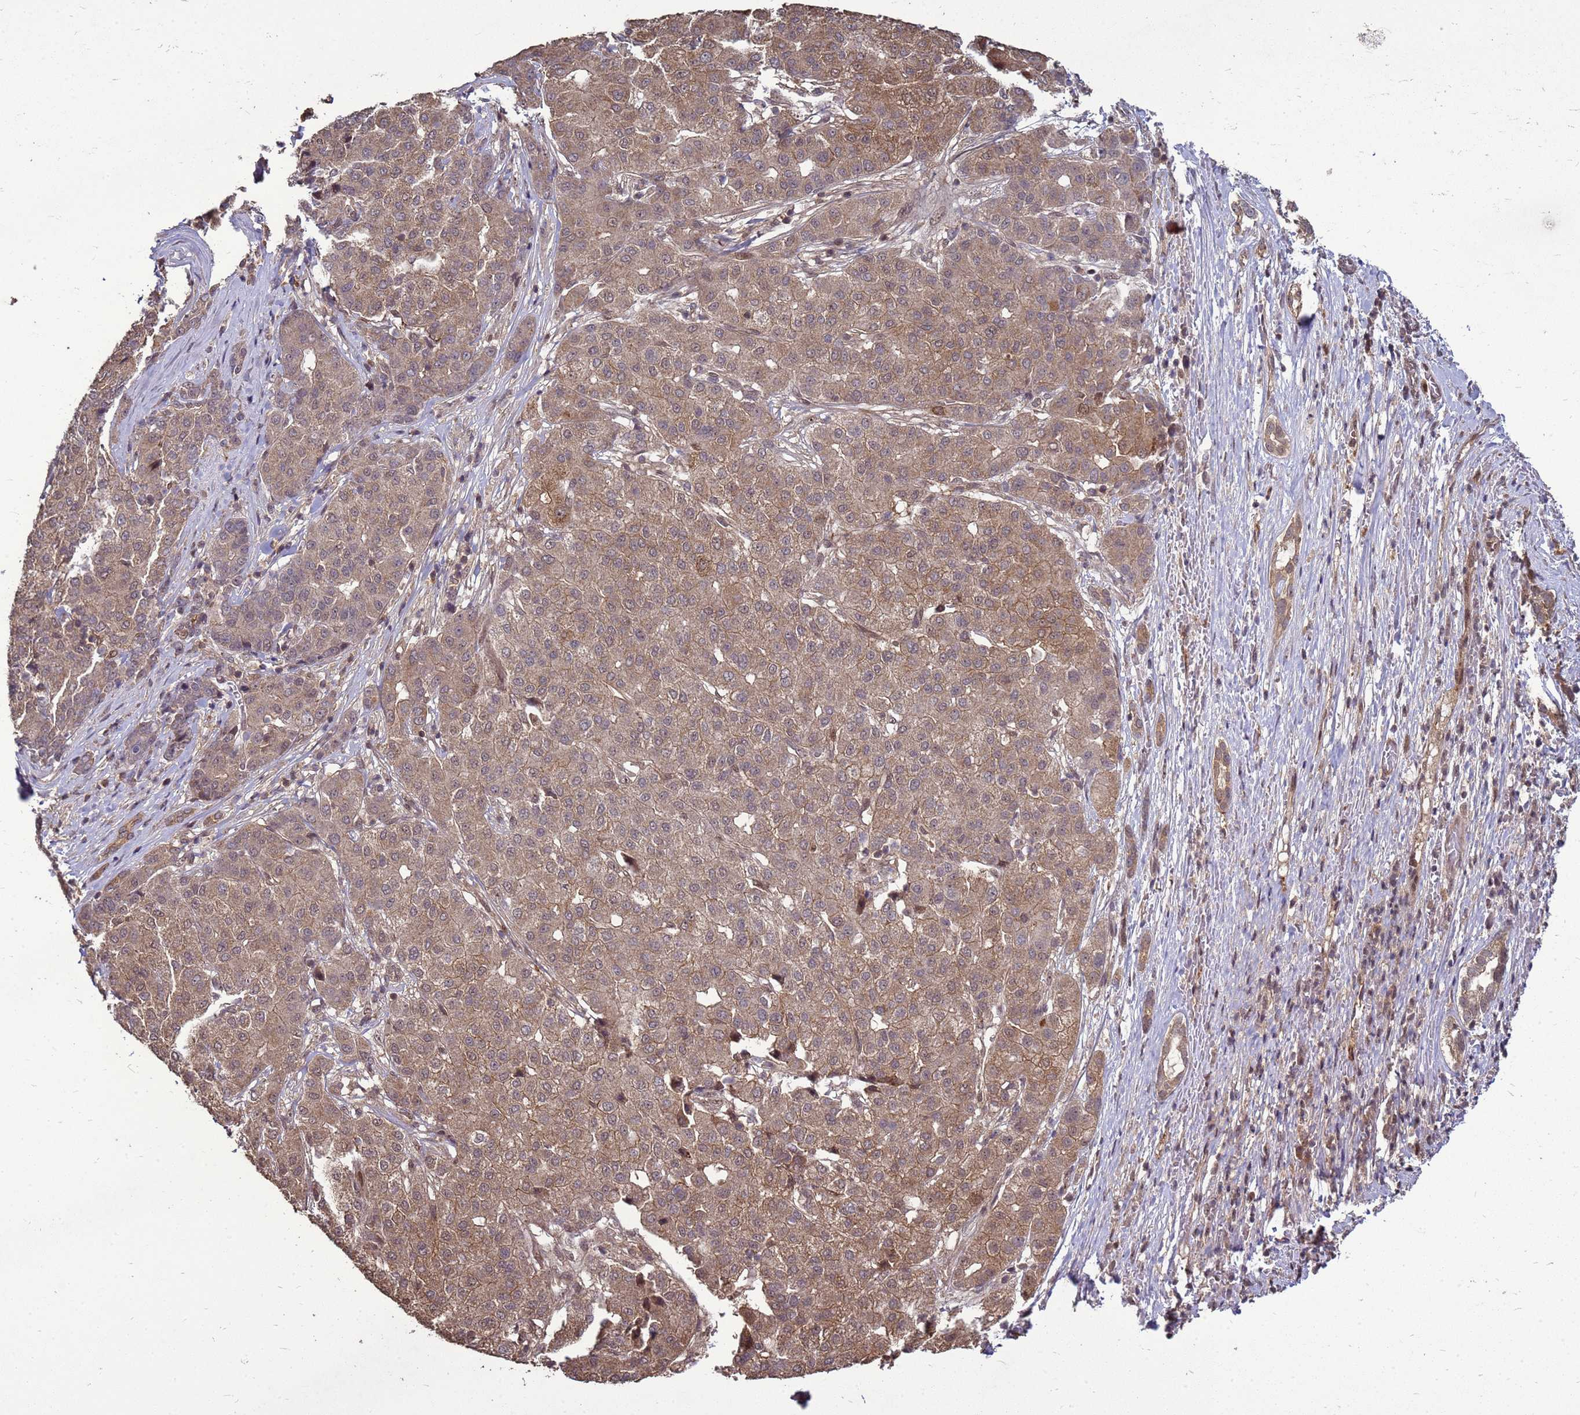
{"staining": {"intensity": "moderate", "quantity": ">75%", "location": "cytoplasmic/membranous,nuclear"}, "tissue": "liver cancer", "cell_type": "Tumor cells", "image_type": "cancer", "snomed": [{"axis": "morphology", "description": "Carcinoma, Hepatocellular, NOS"}, {"axis": "topography", "description": "Liver"}], "caption": "IHC (DAB (3,3'-diaminobenzidine)) staining of liver cancer displays moderate cytoplasmic/membranous and nuclear protein expression in approximately >75% of tumor cells.", "gene": "CRBN", "patient": {"sex": "male", "age": 65}}